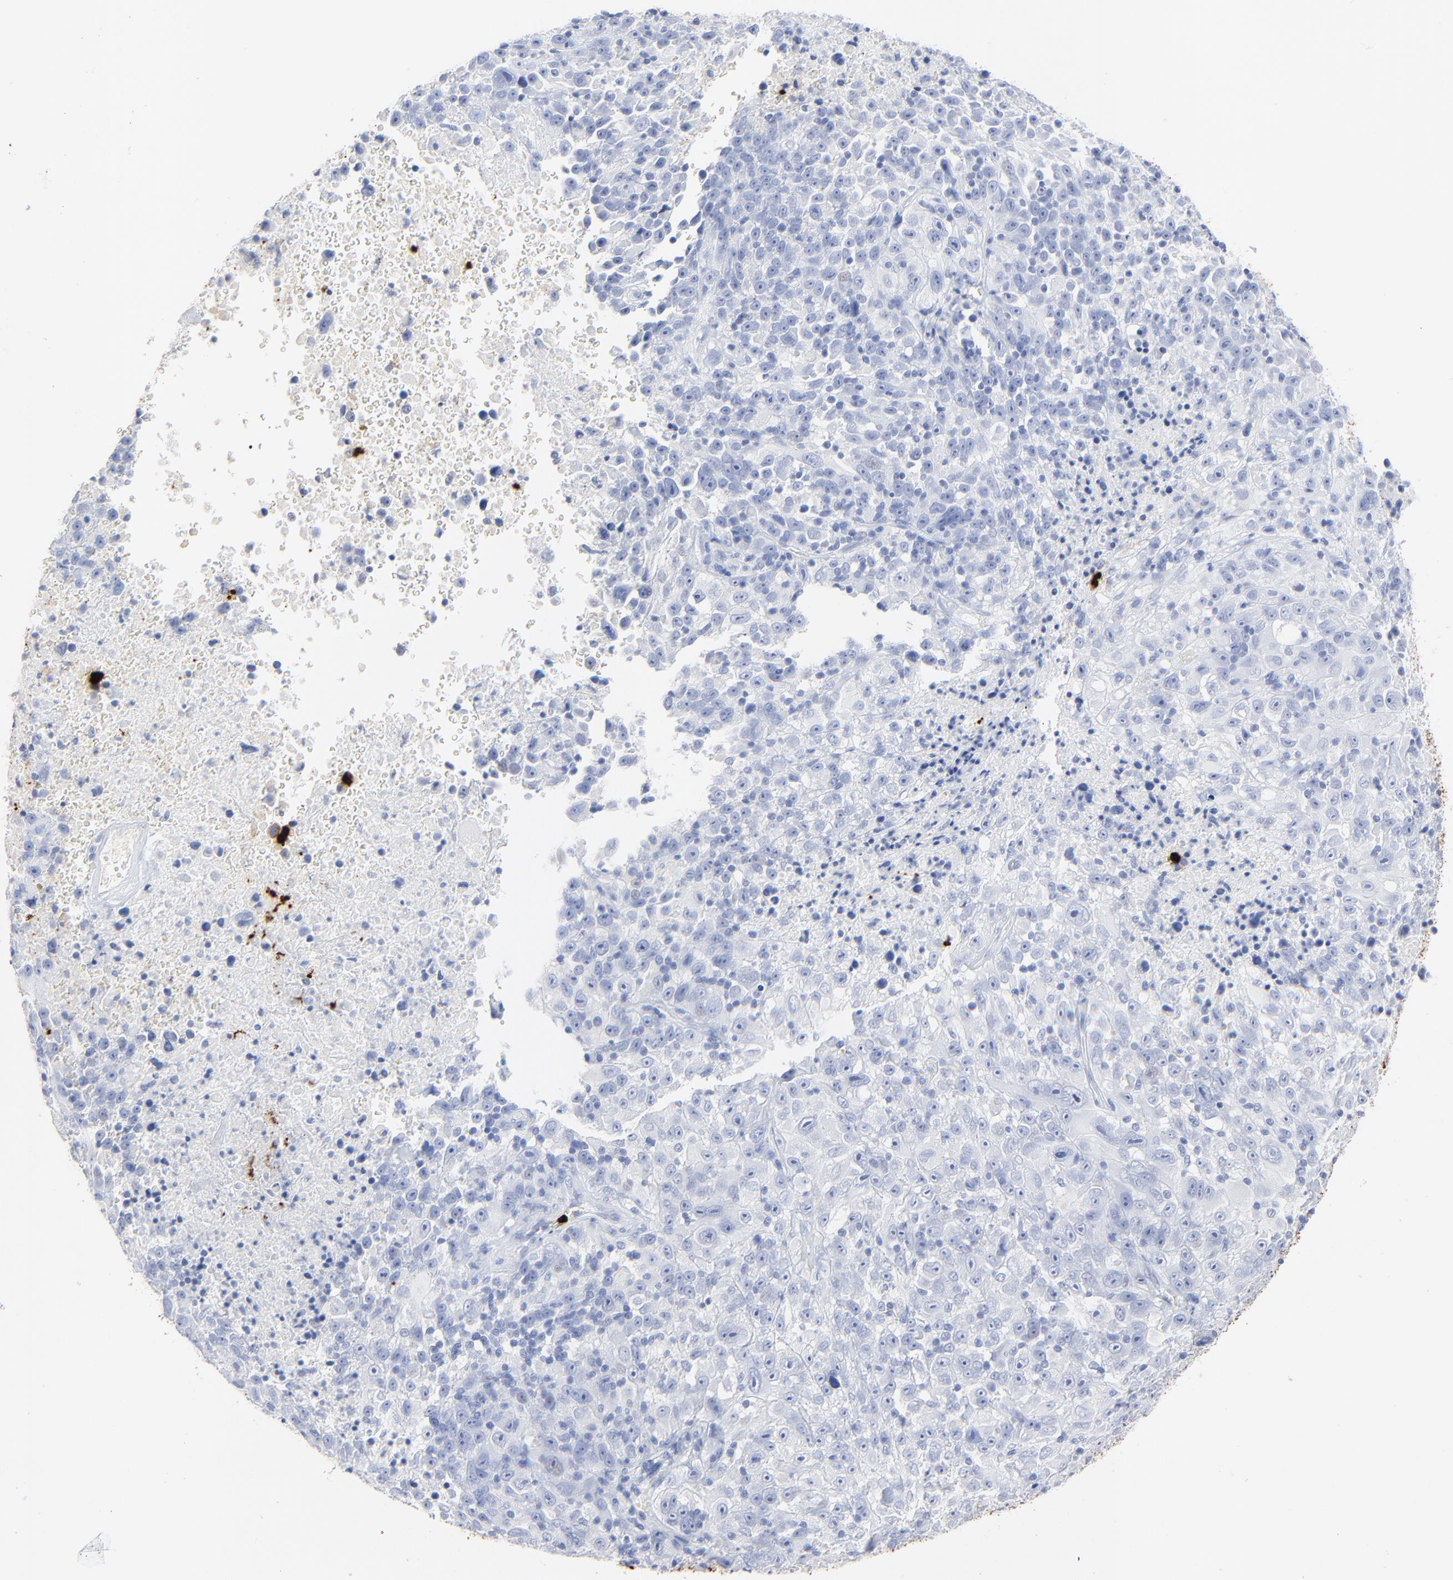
{"staining": {"intensity": "negative", "quantity": "none", "location": "none"}, "tissue": "melanoma", "cell_type": "Tumor cells", "image_type": "cancer", "snomed": [{"axis": "morphology", "description": "Malignant melanoma, Metastatic site"}, {"axis": "topography", "description": "Cerebral cortex"}], "caption": "Tumor cells are negative for protein expression in human malignant melanoma (metastatic site).", "gene": "LCN2", "patient": {"sex": "female", "age": 52}}